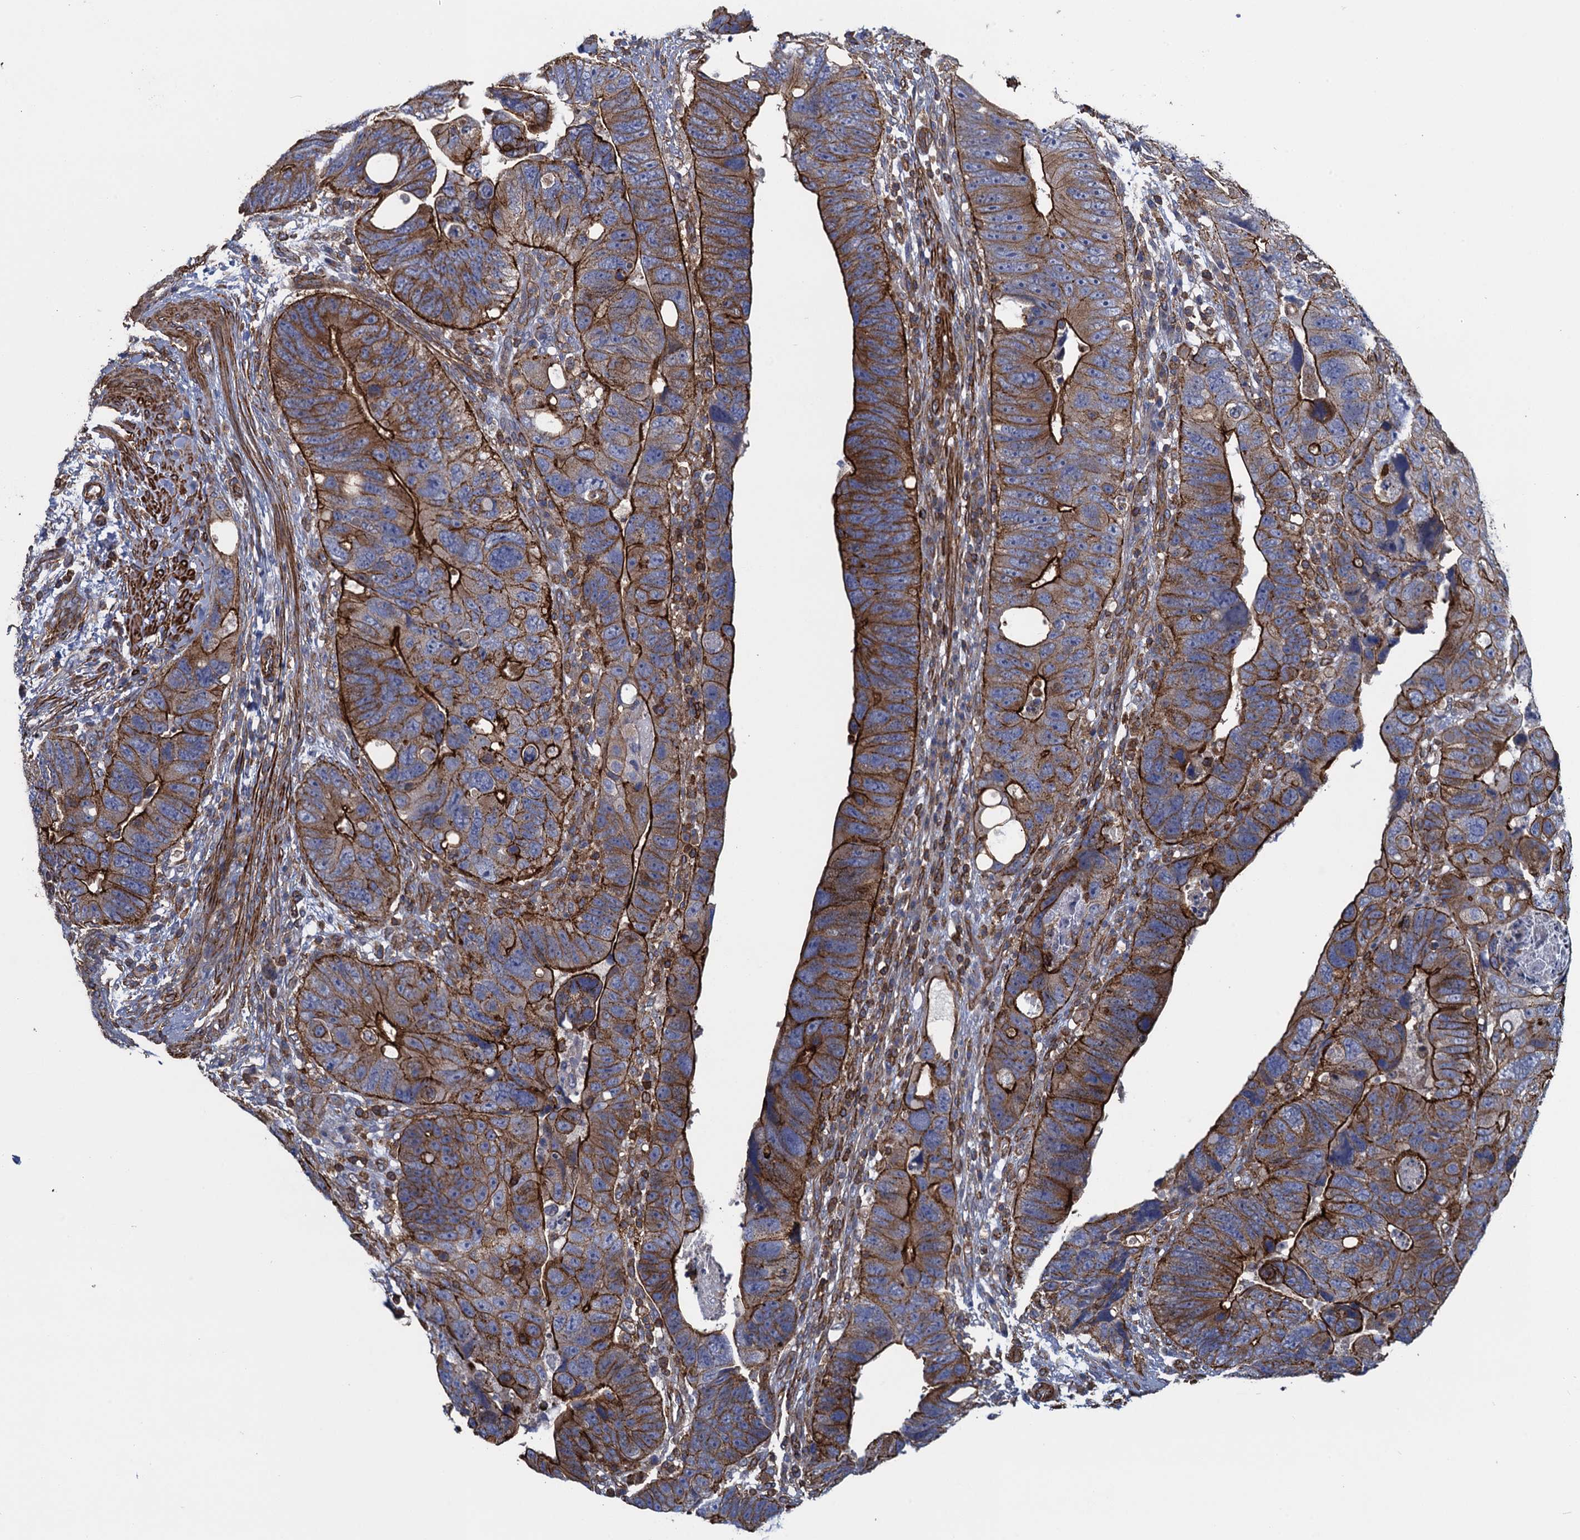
{"staining": {"intensity": "strong", "quantity": ">75%", "location": "cytoplasmic/membranous"}, "tissue": "colorectal cancer", "cell_type": "Tumor cells", "image_type": "cancer", "snomed": [{"axis": "morphology", "description": "Adenocarcinoma, NOS"}, {"axis": "topography", "description": "Rectum"}], "caption": "The immunohistochemical stain labels strong cytoplasmic/membranous expression in tumor cells of colorectal adenocarcinoma tissue.", "gene": "PROSER2", "patient": {"sex": "male", "age": 59}}